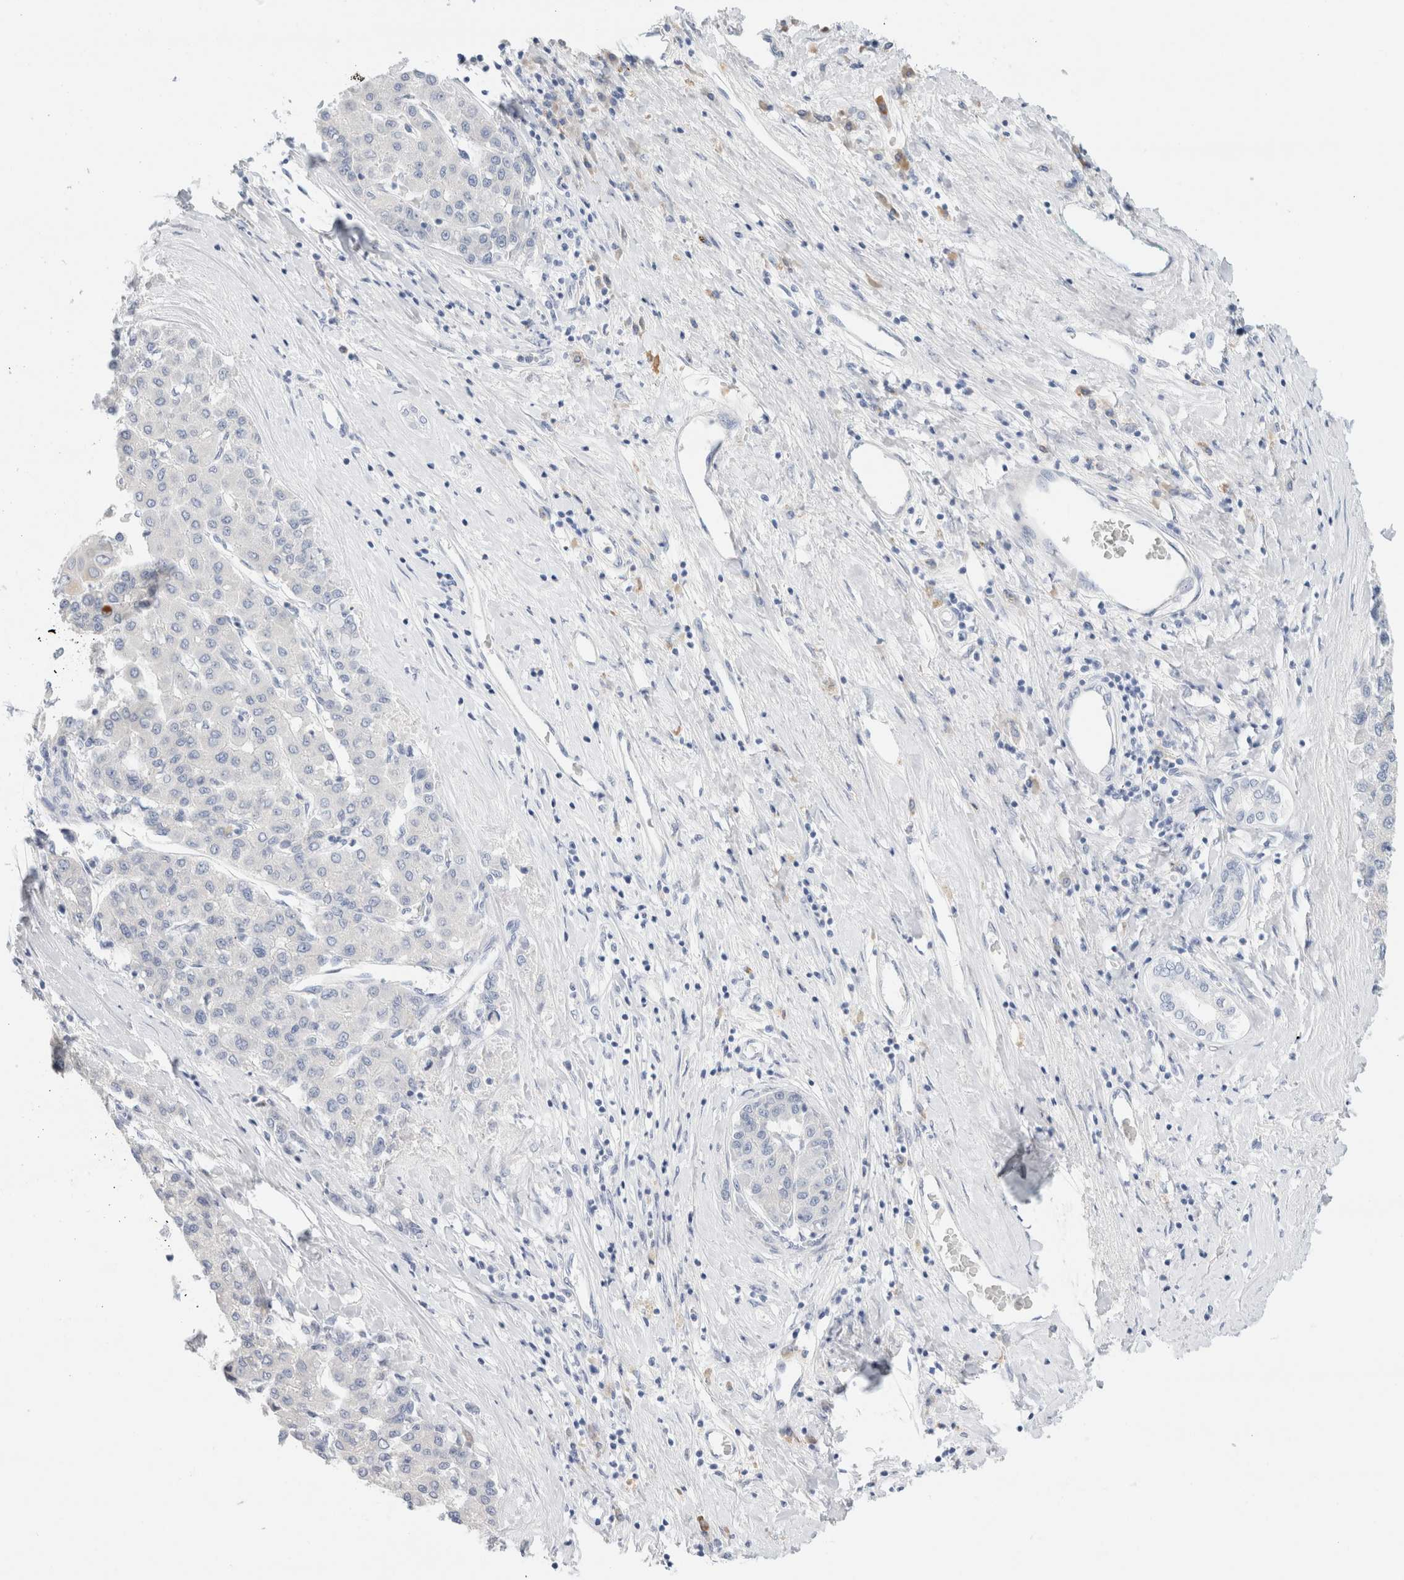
{"staining": {"intensity": "negative", "quantity": "none", "location": "none"}, "tissue": "liver cancer", "cell_type": "Tumor cells", "image_type": "cancer", "snomed": [{"axis": "morphology", "description": "Carcinoma, Hepatocellular, NOS"}, {"axis": "topography", "description": "Liver"}], "caption": "This histopathology image is of liver cancer (hepatocellular carcinoma) stained with immunohistochemistry to label a protein in brown with the nuclei are counter-stained blue. There is no expression in tumor cells.", "gene": "GADD45G", "patient": {"sex": "male", "age": 65}}